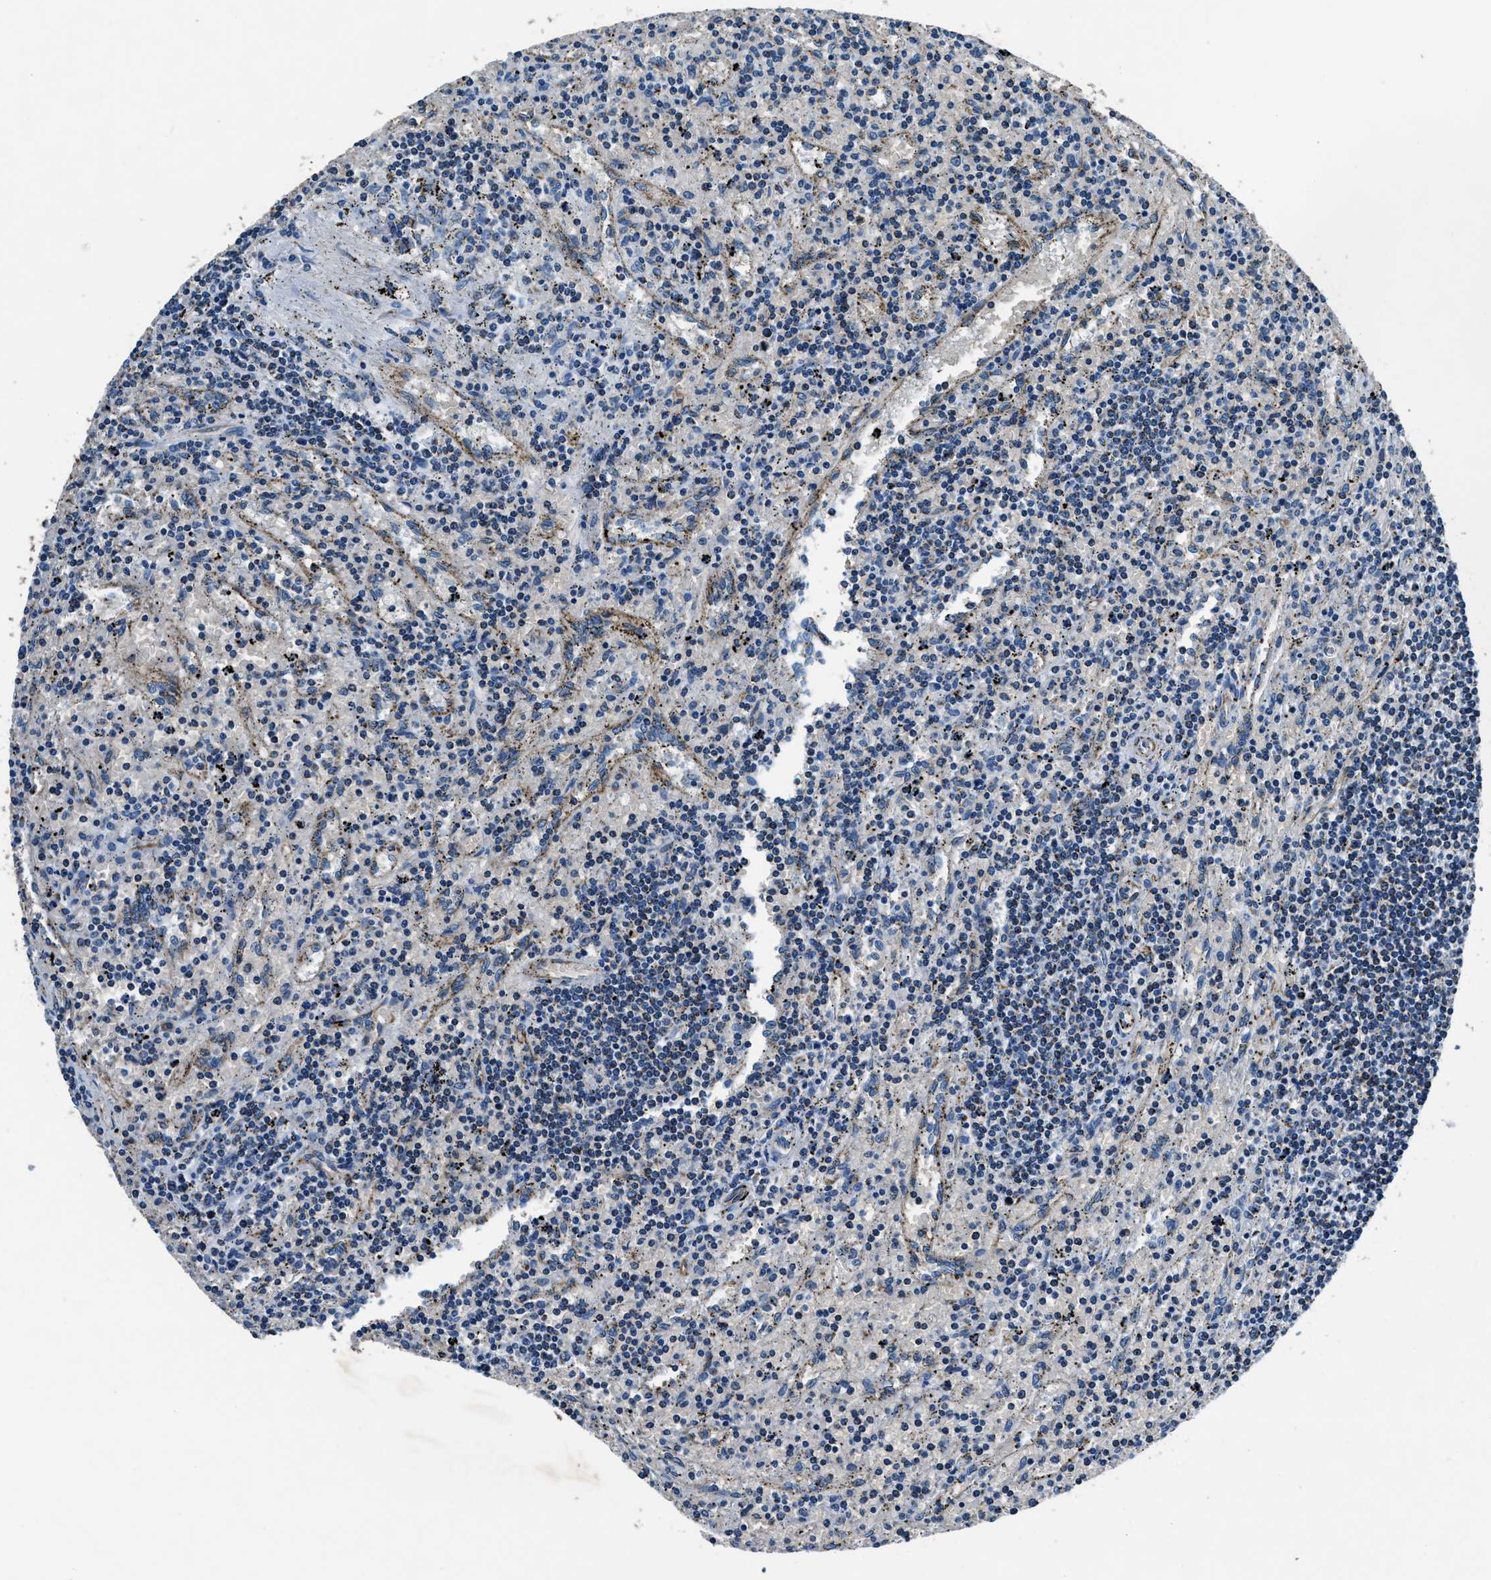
{"staining": {"intensity": "negative", "quantity": "none", "location": "none"}, "tissue": "lymphoma", "cell_type": "Tumor cells", "image_type": "cancer", "snomed": [{"axis": "morphology", "description": "Malignant lymphoma, non-Hodgkin's type, Low grade"}, {"axis": "topography", "description": "Spleen"}], "caption": "DAB (3,3'-diaminobenzidine) immunohistochemical staining of malignant lymphoma, non-Hodgkin's type (low-grade) shows no significant positivity in tumor cells.", "gene": "OGDH", "patient": {"sex": "male", "age": 76}}